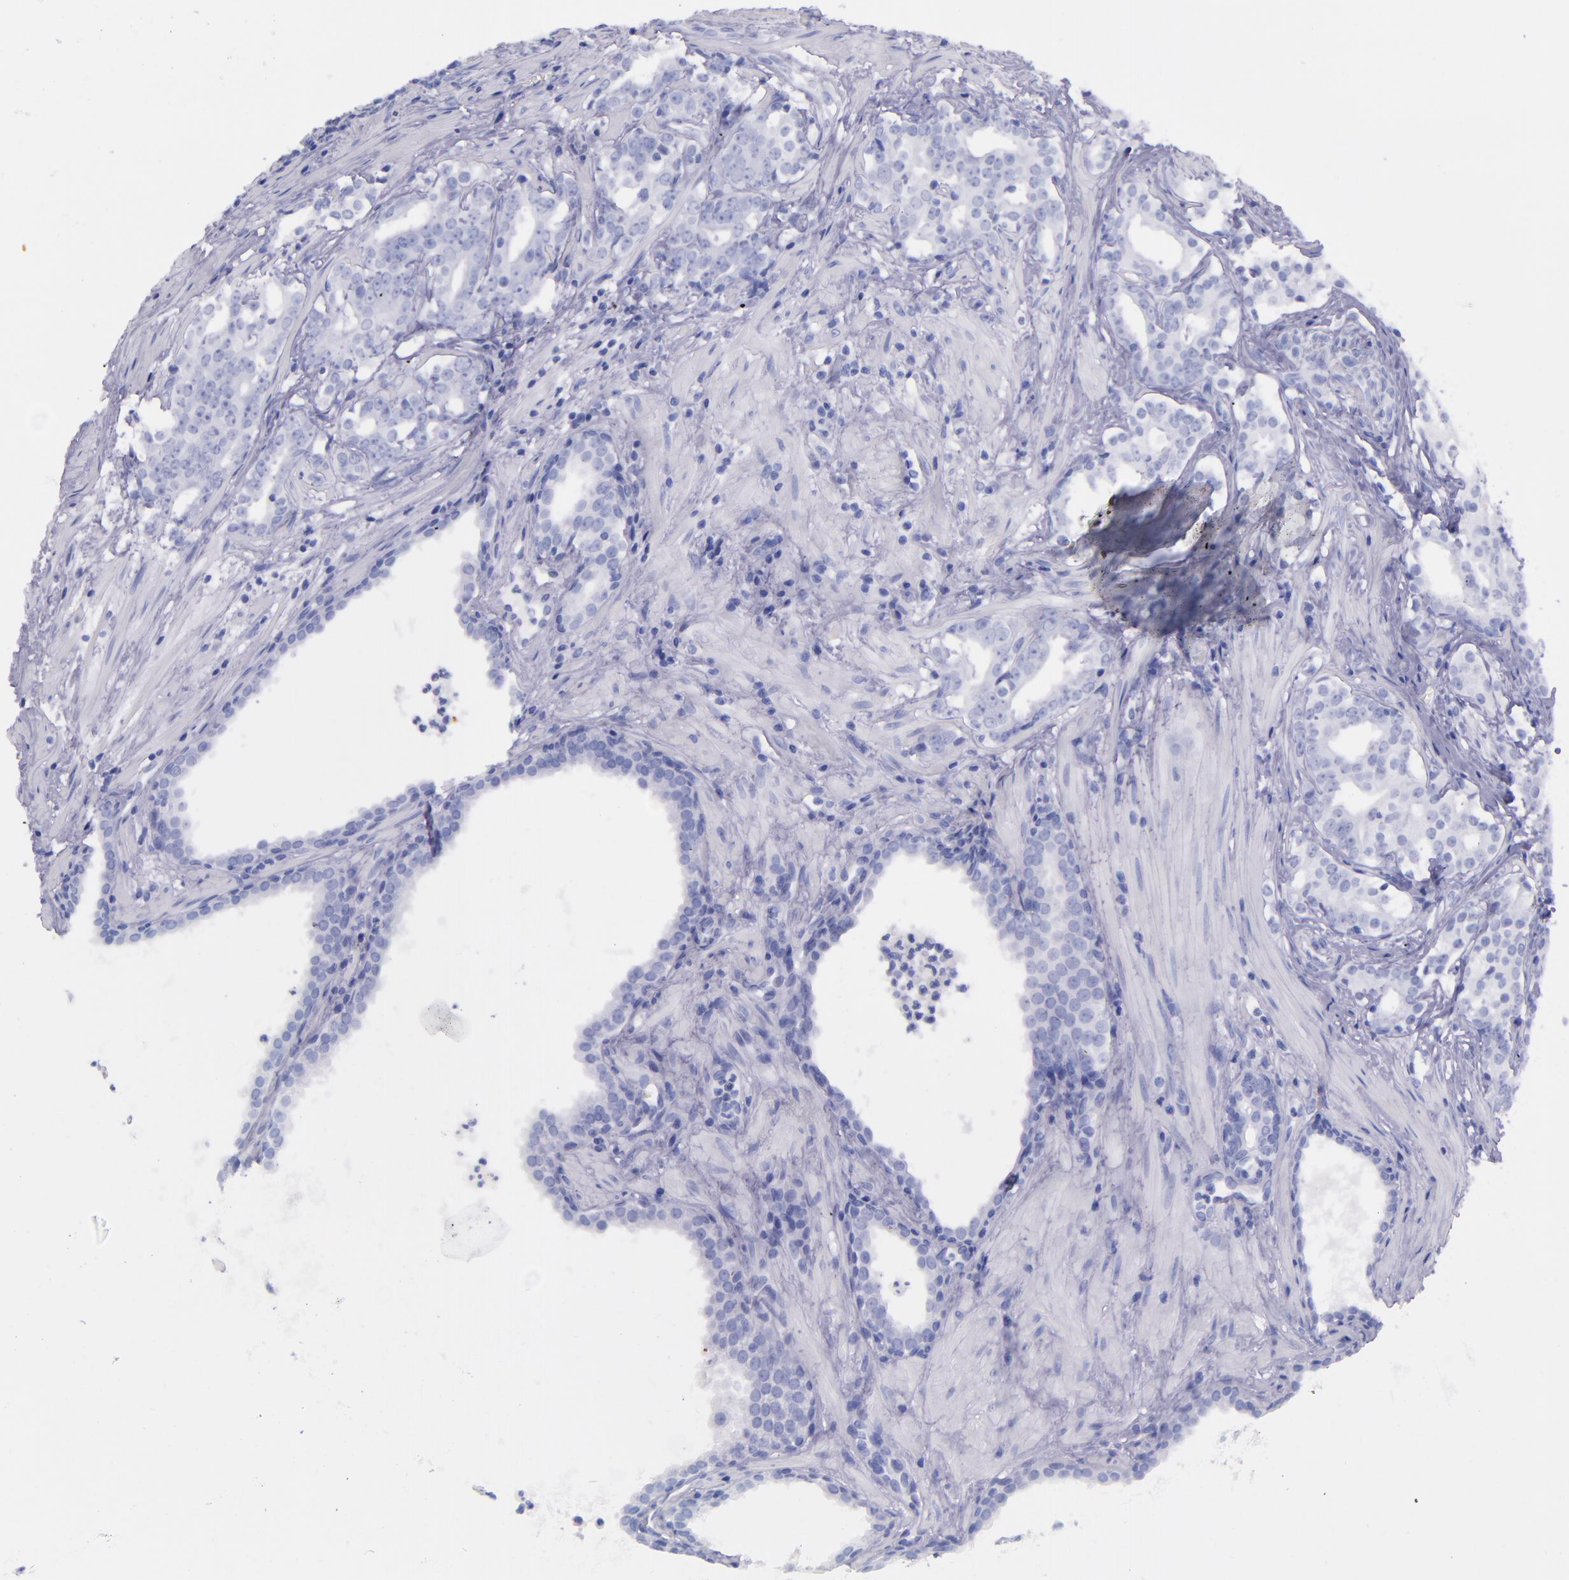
{"staining": {"intensity": "moderate", "quantity": "<25%", "location": "cytoplasmic/membranous"}, "tissue": "prostate cancer", "cell_type": "Tumor cells", "image_type": "cancer", "snomed": [{"axis": "morphology", "description": "Adenocarcinoma, Low grade"}, {"axis": "topography", "description": "Prostate"}], "caption": "Immunohistochemical staining of human prostate cancer displays low levels of moderate cytoplasmic/membranous staining in about <25% of tumor cells. Nuclei are stained in blue.", "gene": "SFTPA2", "patient": {"sex": "male", "age": 59}}